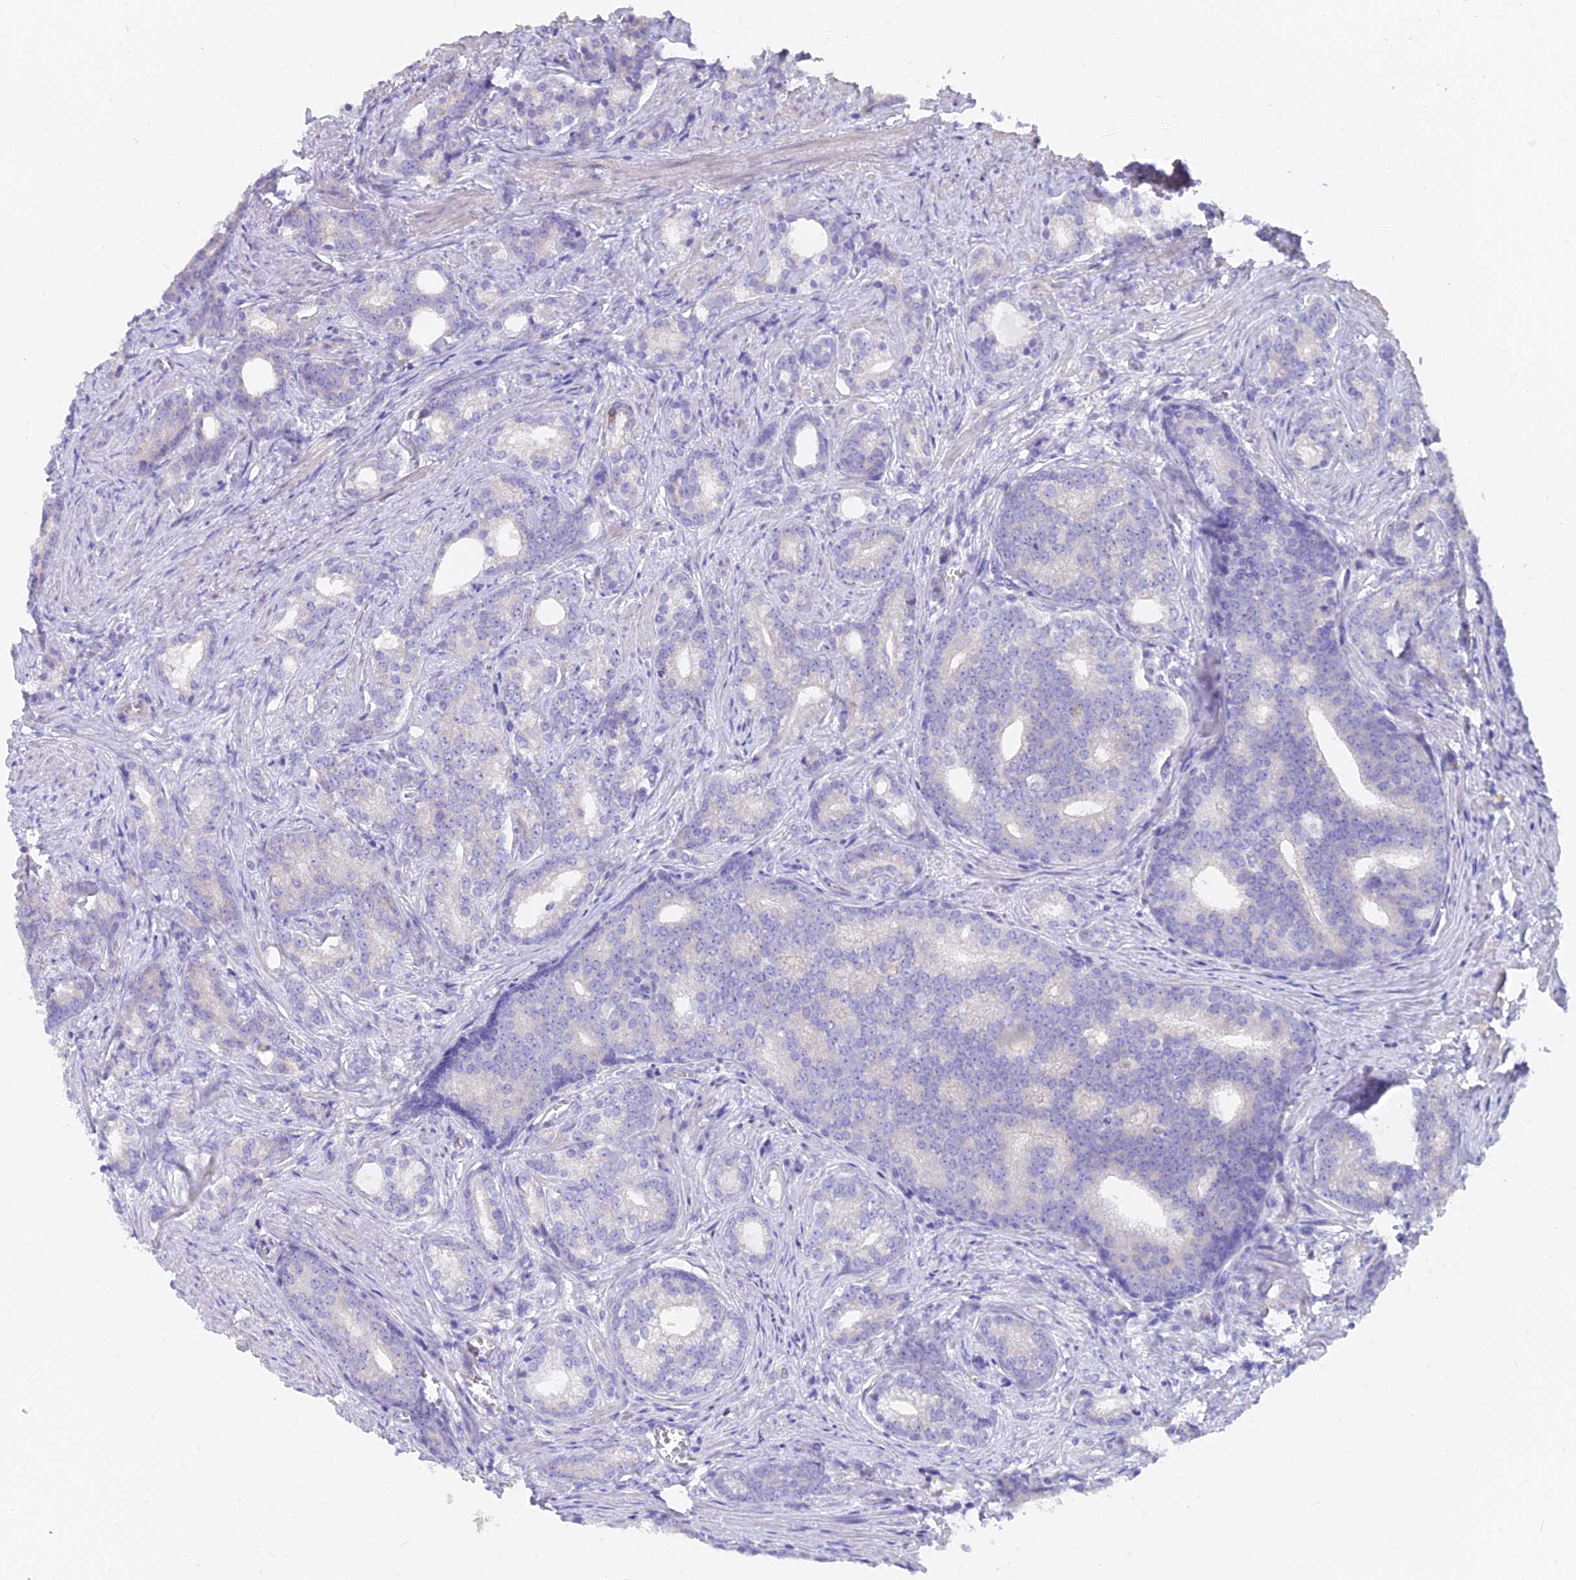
{"staining": {"intensity": "negative", "quantity": "none", "location": "none"}, "tissue": "prostate cancer", "cell_type": "Tumor cells", "image_type": "cancer", "snomed": [{"axis": "morphology", "description": "Adenocarcinoma, Low grade"}, {"axis": "topography", "description": "Prostate"}], "caption": "Prostate low-grade adenocarcinoma stained for a protein using immunohistochemistry (IHC) shows no expression tumor cells.", "gene": "FAM168B", "patient": {"sex": "male", "age": 71}}